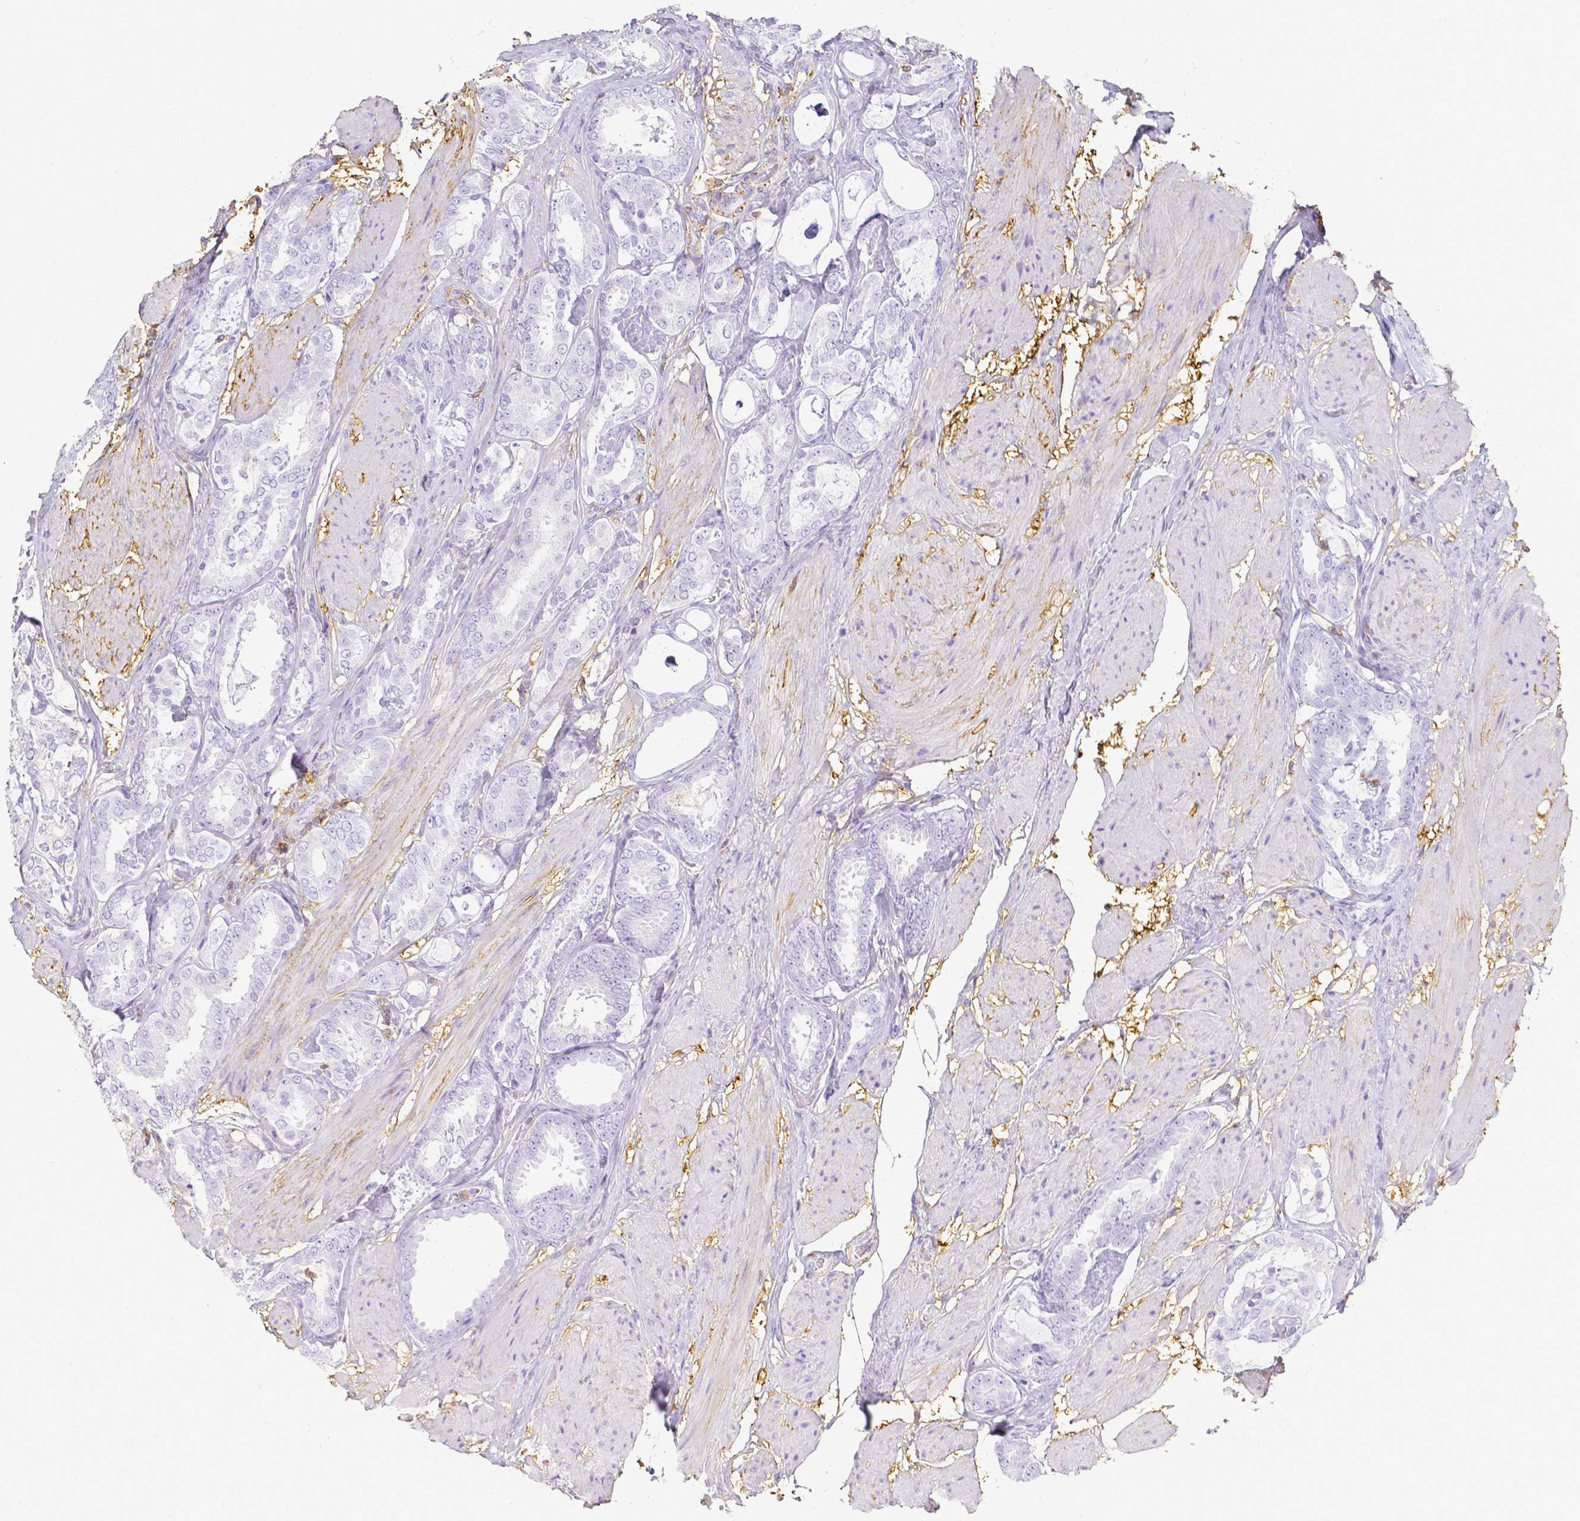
{"staining": {"intensity": "negative", "quantity": "none", "location": "none"}, "tissue": "prostate cancer", "cell_type": "Tumor cells", "image_type": "cancer", "snomed": [{"axis": "morphology", "description": "Adenocarcinoma, High grade"}, {"axis": "topography", "description": "Prostate"}], "caption": "IHC micrograph of neoplastic tissue: prostate cancer stained with DAB (3,3'-diaminobenzidine) exhibits no significant protein positivity in tumor cells. The staining is performed using DAB (3,3'-diaminobenzidine) brown chromogen with nuclei counter-stained in using hematoxylin.", "gene": "HSPA12A", "patient": {"sex": "male", "age": 63}}